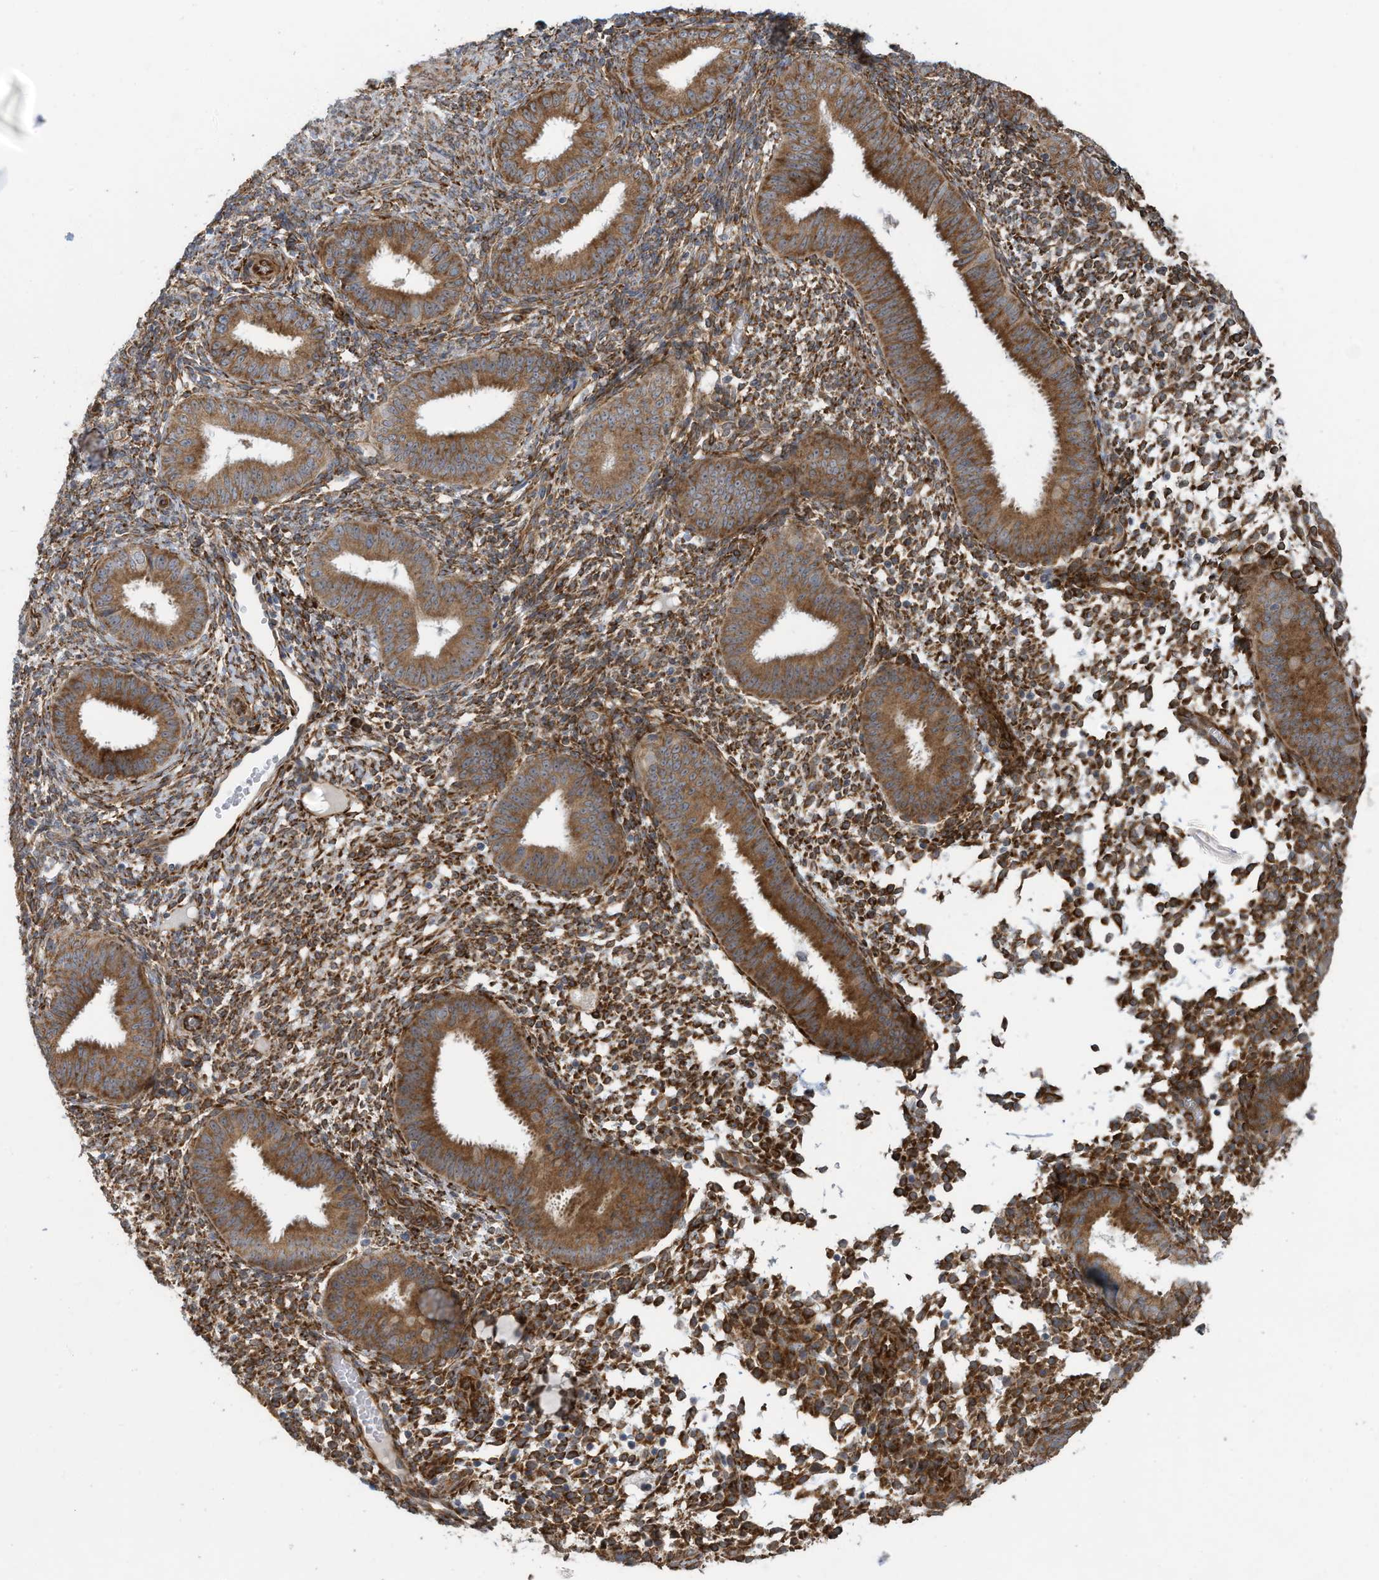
{"staining": {"intensity": "strong", "quantity": "25%-75%", "location": "cytoplasmic/membranous"}, "tissue": "endometrium", "cell_type": "Cells in endometrial stroma", "image_type": "normal", "snomed": [{"axis": "morphology", "description": "Normal tissue, NOS"}, {"axis": "topography", "description": "Uterus"}, {"axis": "topography", "description": "Endometrium"}], "caption": "Unremarkable endometrium was stained to show a protein in brown. There is high levels of strong cytoplasmic/membranous expression in about 25%-75% of cells in endometrial stroma.", "gene": "ZBTB45", "patient": {"sex": "female", "age": 48}}